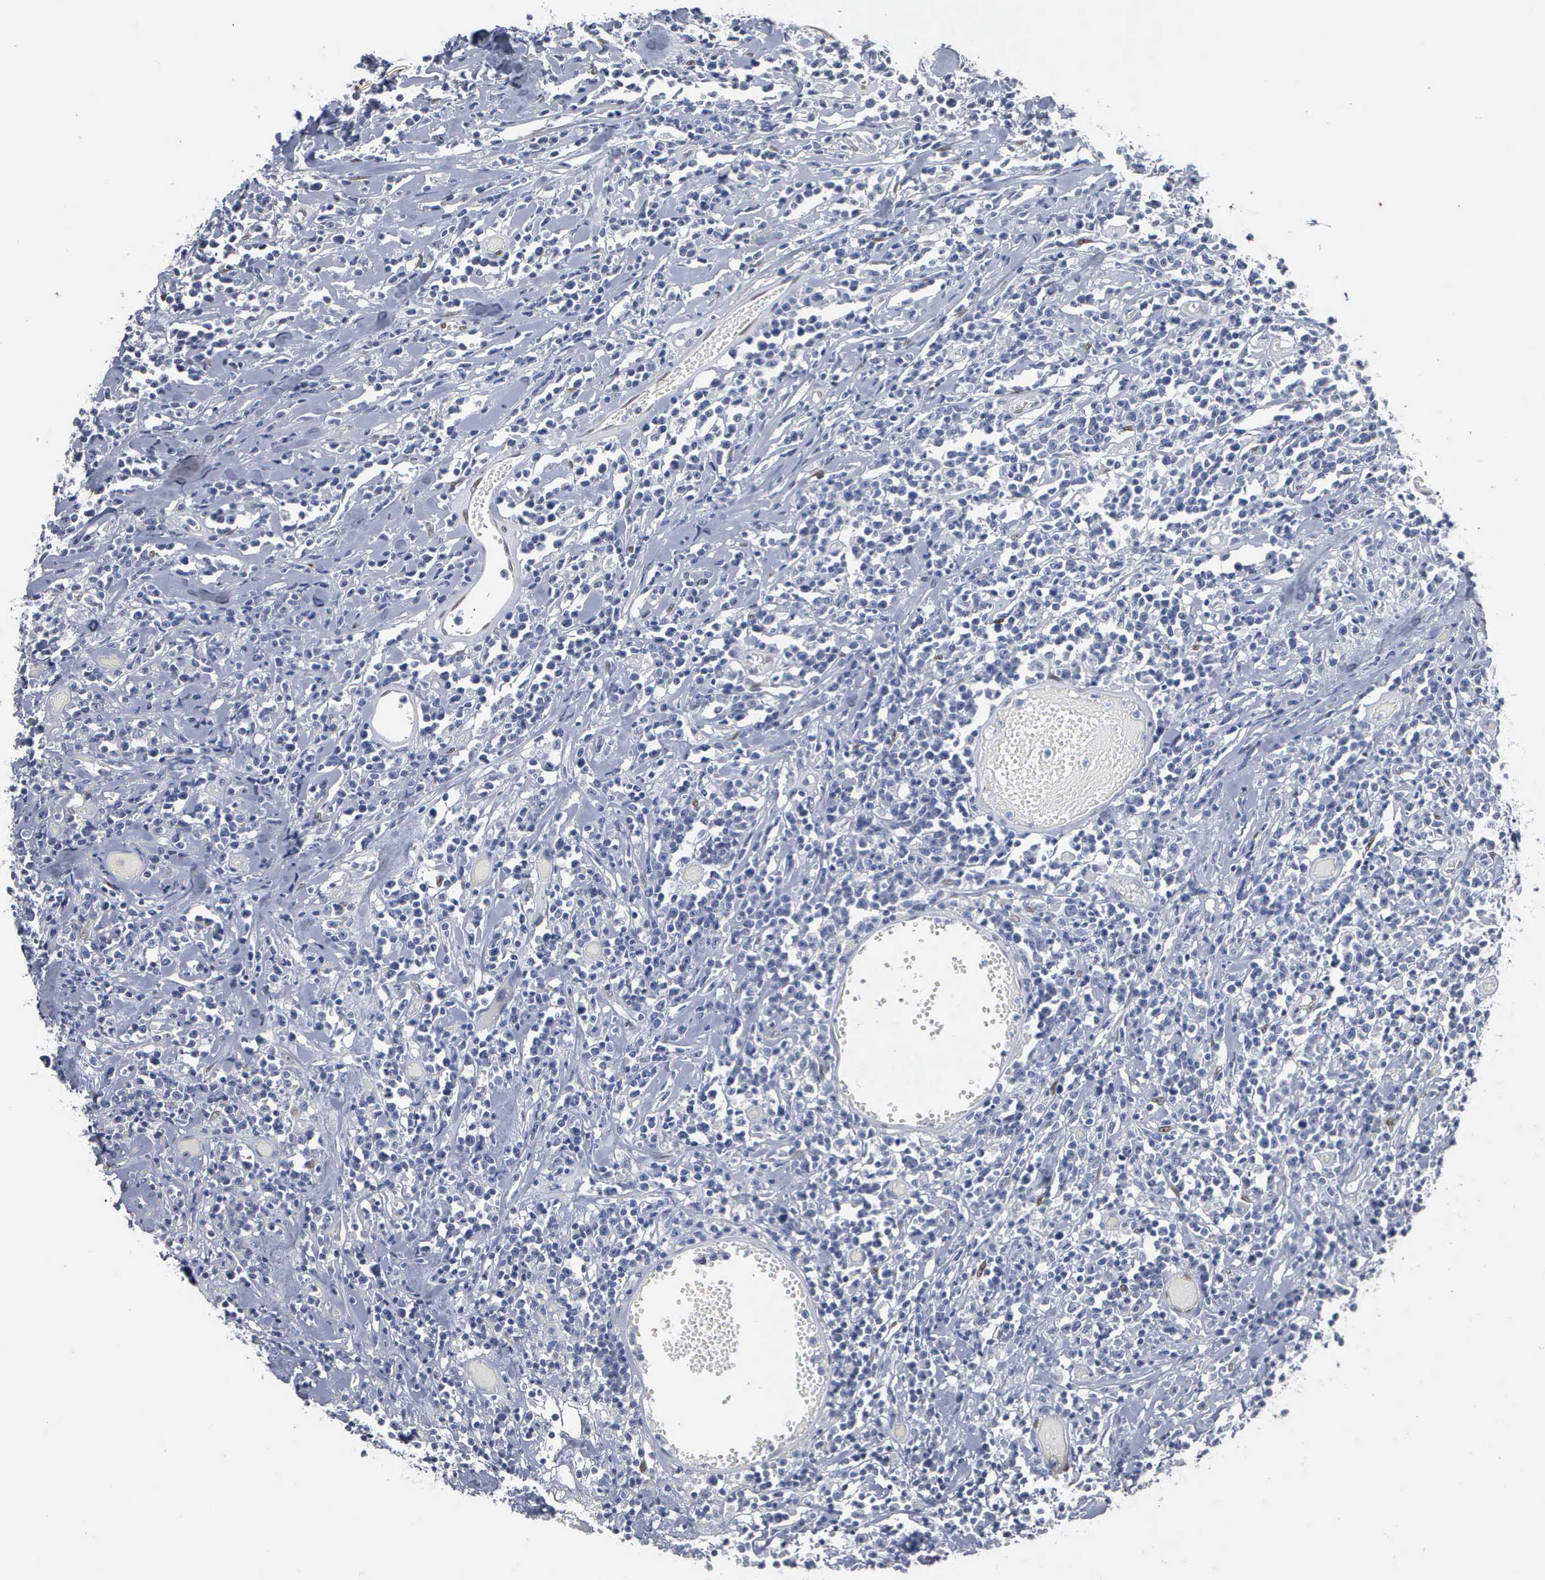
{"staining": {"intensity": "negative", "quantity": "none", "location": "none"}, "tissue": "lymphoma", "cell_type": "Tumor cells", "image_type": "cancer", "snomed": [{"axis": "morphology", "description": "Malignant lymphoma, non-Hodgkin's type, High grade"}, {"axis": "topography", "description": "Colon"}], "caption": "This is a photomicrograph of immunohistochemistry staining of high-grade malignant lymphoma, non-Hodgkin's type, which shows no positivity in tumor cells. (DAB IHC with hematoxylin counter stain).", "gene": "FGF2", "patient": {"sex": "male", "age": 82}}